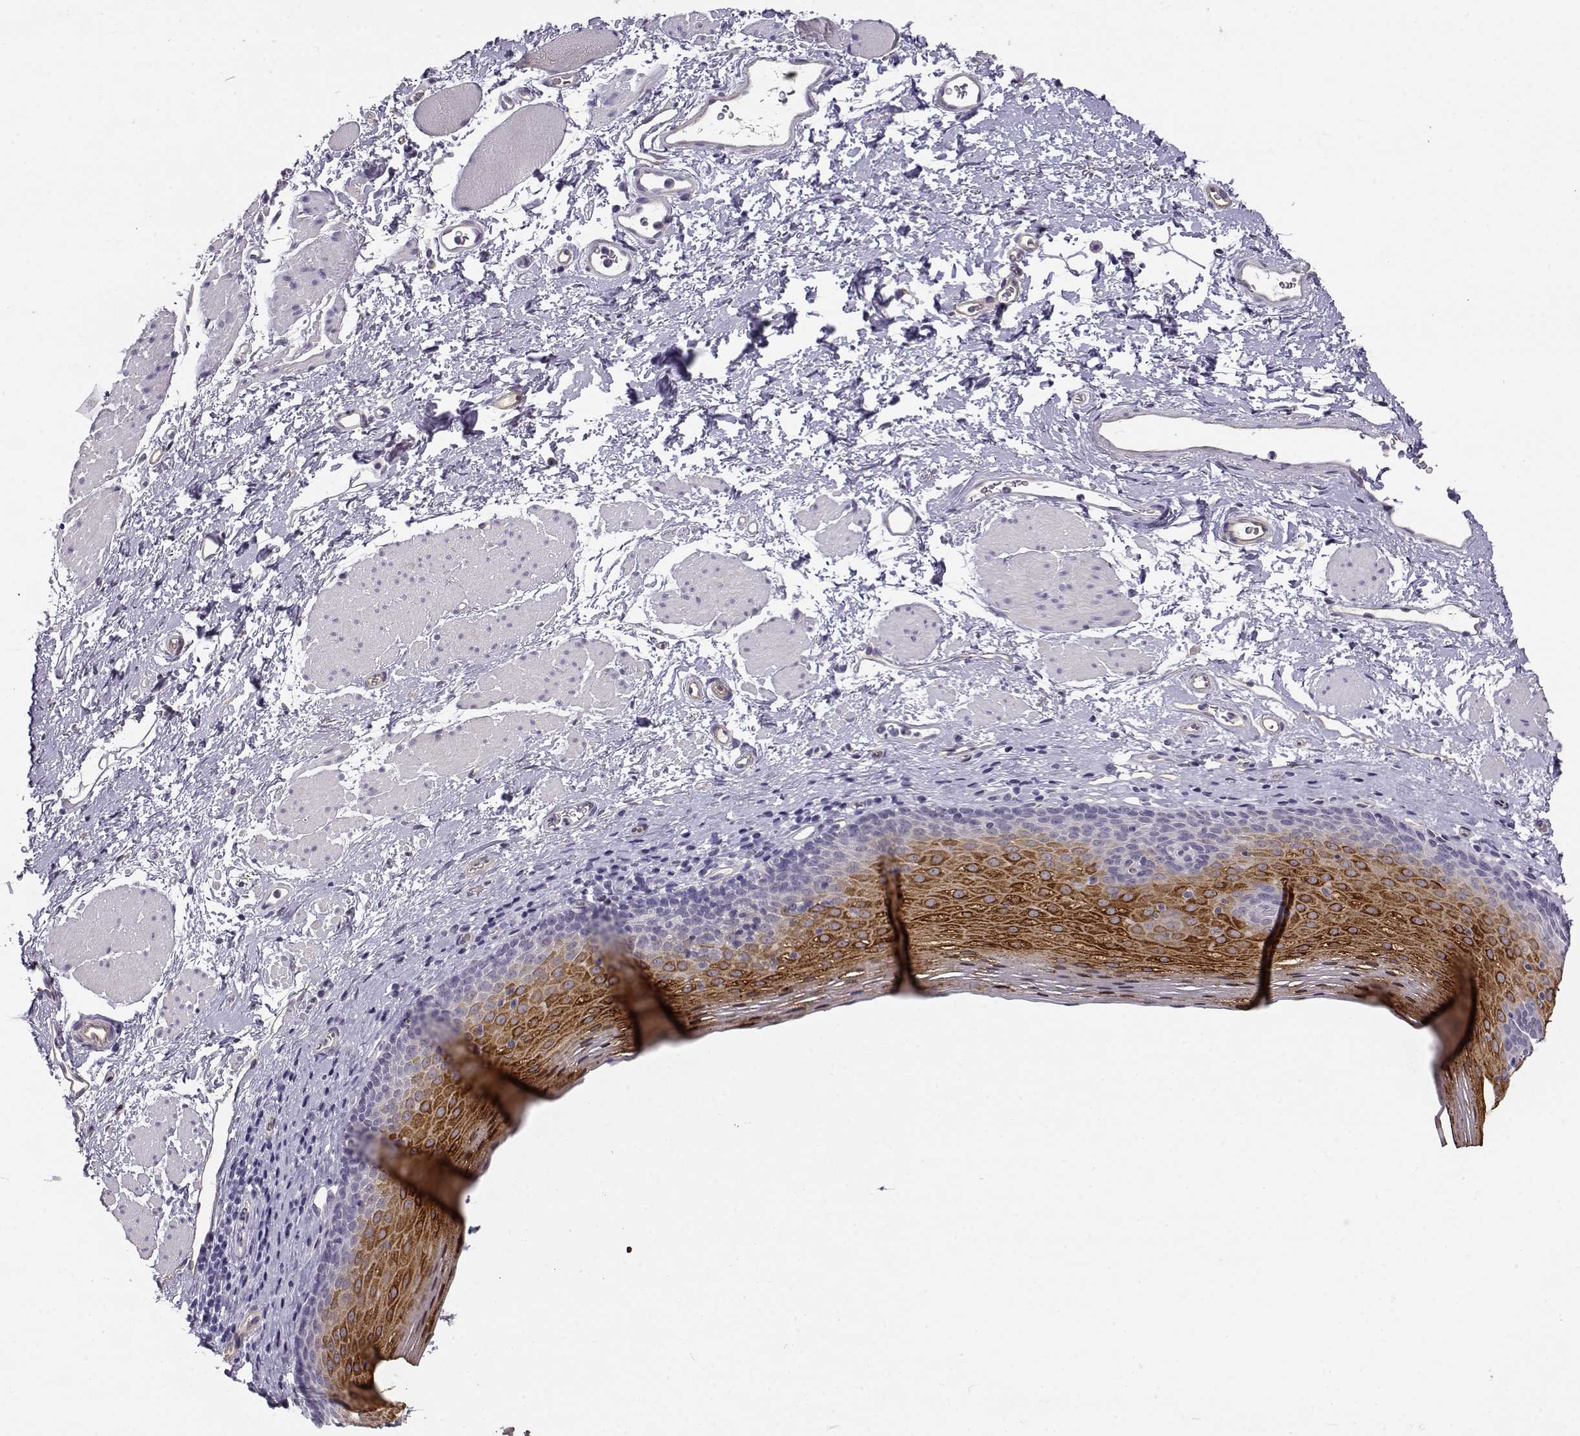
{"staining": {"intensity": "strong", "quantity": "25%-75%", "location": "cytoplasmic/membranous"}, "tissue": "esophagus", "cell_type": "Squamous epithelial cells", "image_type": "normal", "snomed": [{"axis": "morphology", "description": "Normal tissue, NOS"}, {"axis": "topography", "description": "Esophagus"}], "caption": "An image of human esophagus stained for a protein exhibits strong cytoplasmic/membranous brown staining in squamous epithelial cells.", "gene": "ENDOU", "patient": {"sex": "female", "age": 68}}